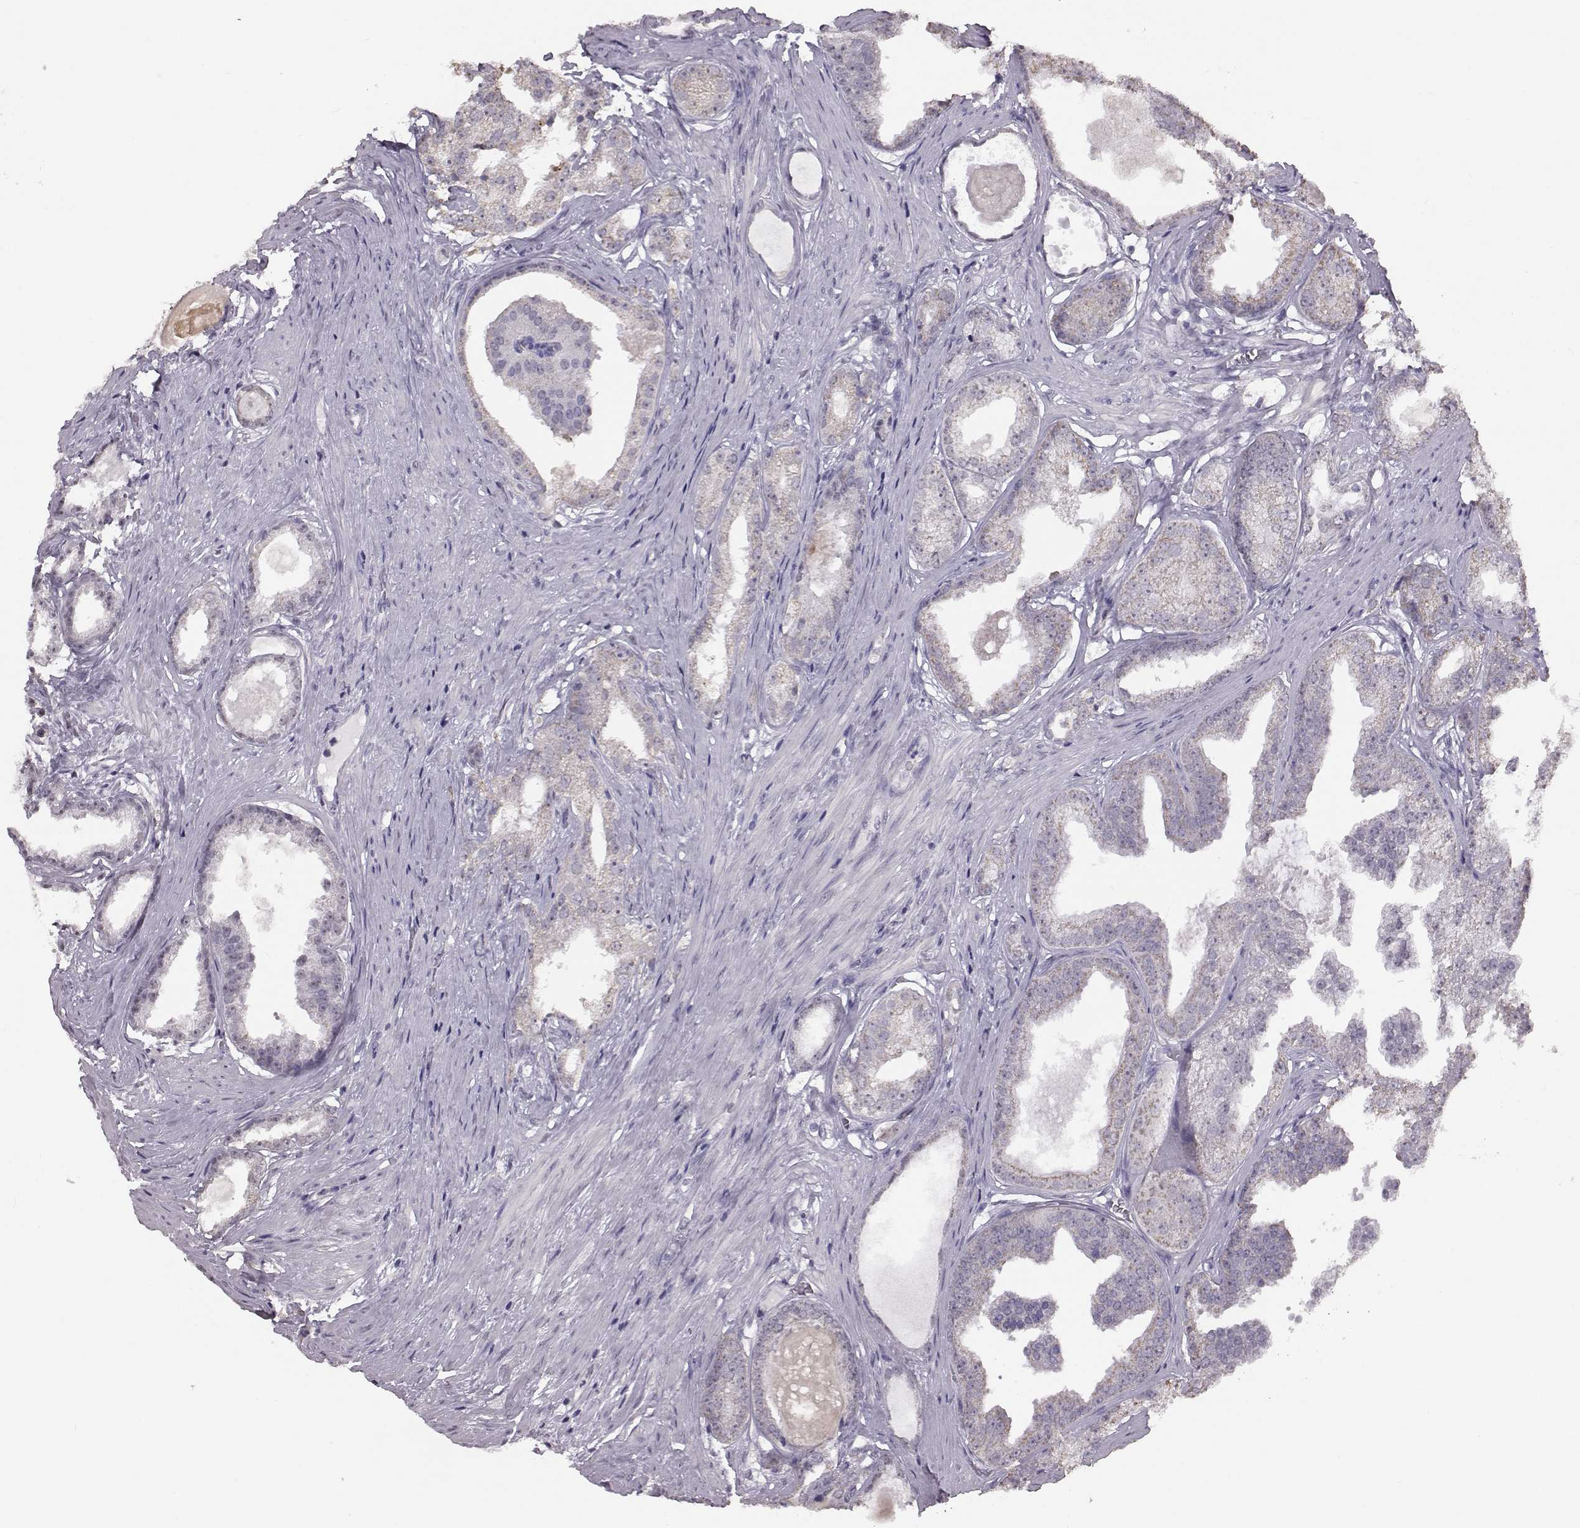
{"staining": {"intensity": "weak", "quantity": "<25%", "location": "cytoplasmic/membranous"}, "tissue": "prostate cancer", "cell_type": "Tumor cells", "image_type": "cancer", "snomed": [{"axis": "morphology", "description": "Adenocarcinoma, Low grade"}, {"axis": "topography", "description": "Prostate"}], "caption": "The immunohistochemistry (IHC) photomicrograph has no significant positivity in tumor cells of adenocarcinoma (low-grade) (prostate) tissue. (DAB (3,3'-diaminobenzidine) IHC, high magnification).", "gene": "ALDH3A1", "patient": {"sex": "male", "age": 65}}